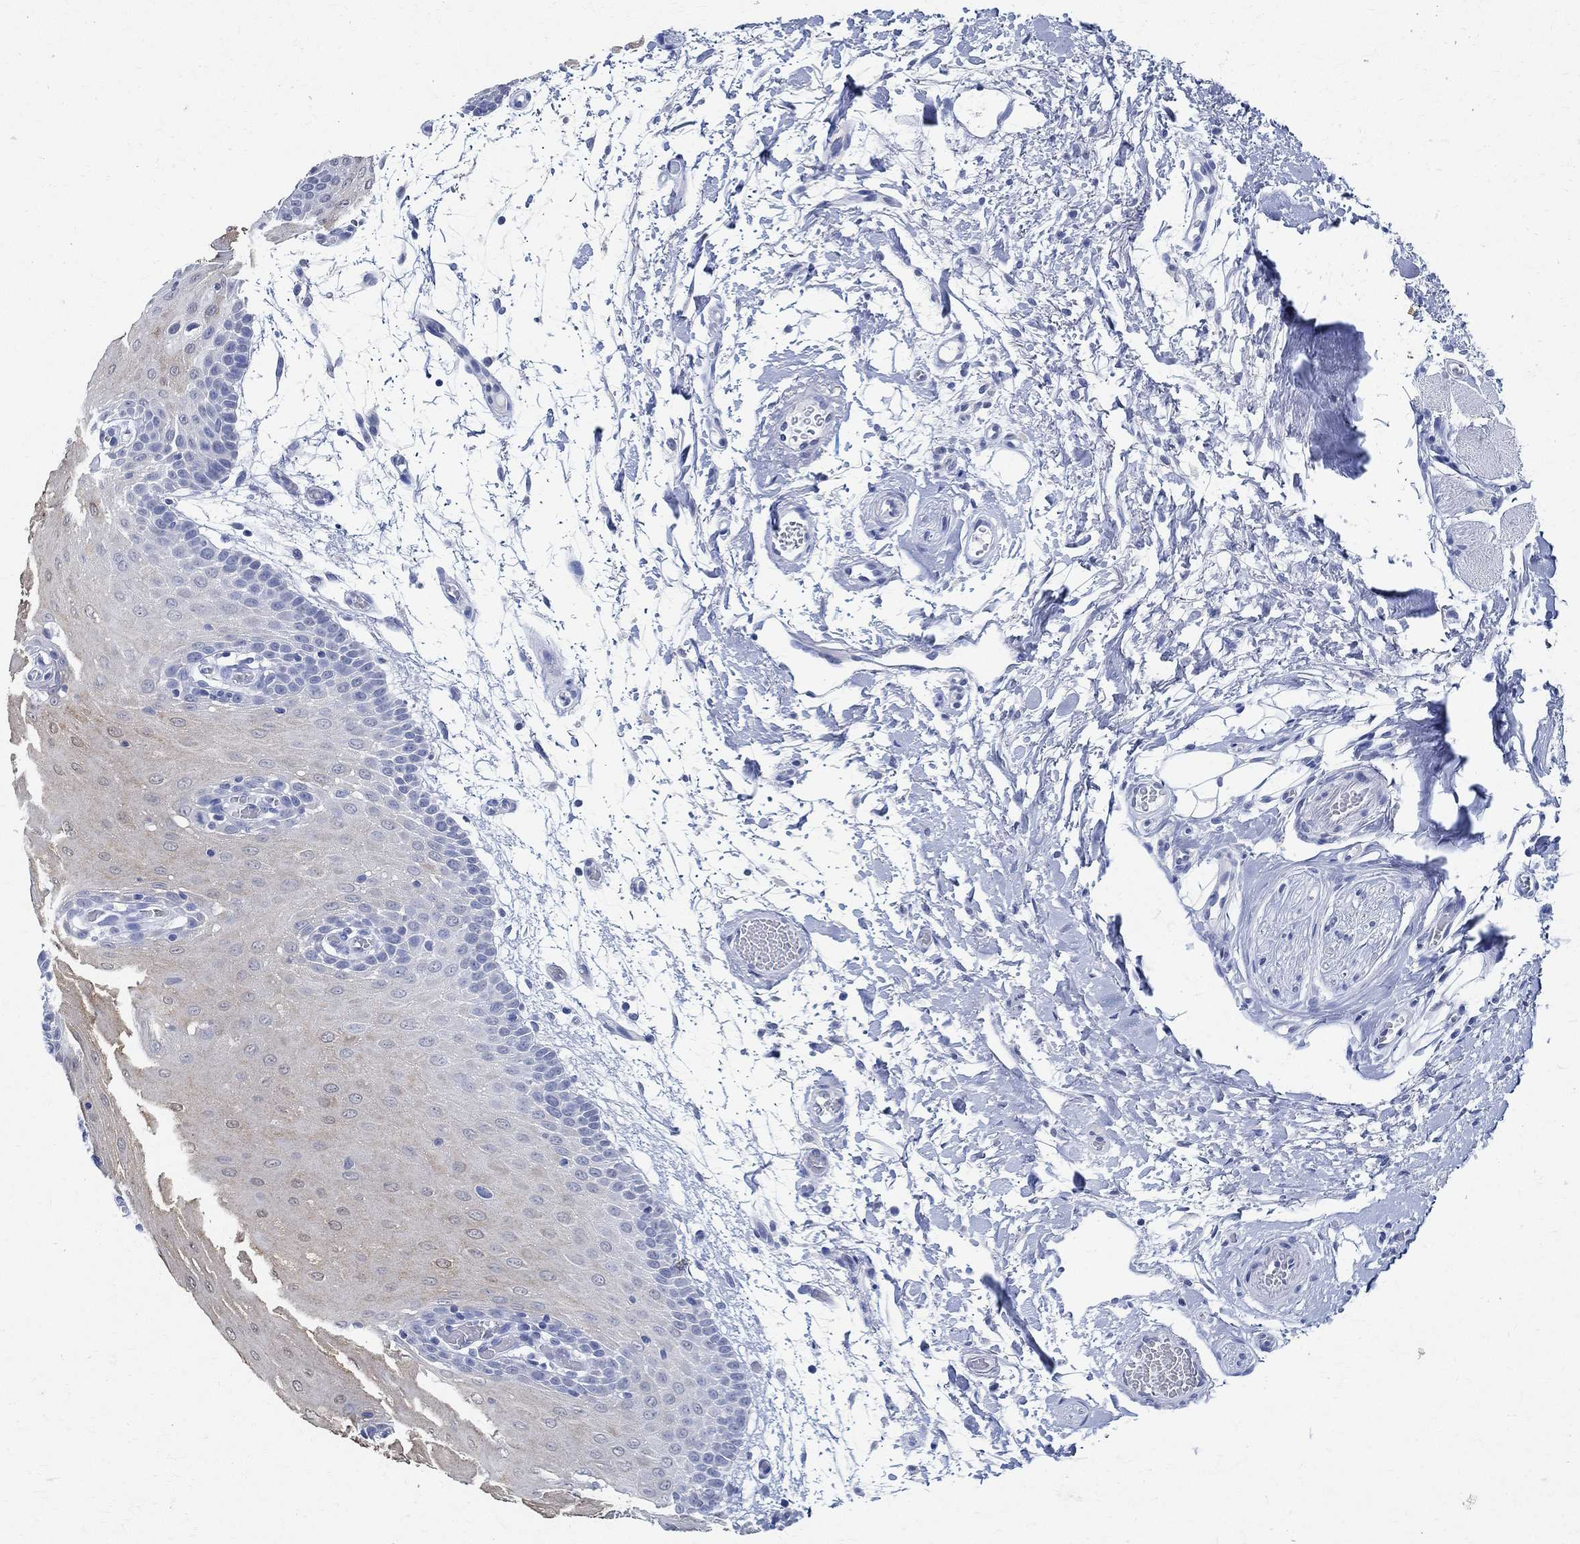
{"staining": {"intensity": "negative", "quantity": "none", "location": "none"}, "tissue": "oral mucosa", "cell_type": "Squamous epithelial cells", "image_type": "normal", "snomed": [{"axis": "morphology", "description": "Normal tissue, NOS"}, {"axis": "morphology", "description": "Squamous cell carcinoma, NOS"}, {"axis": "topography", "description": "Oral tissue"}, {"axis": "topography", "description": "Head-Neck"}], "caption": "Image shows no protein positivity in squamous epithelial cells of normal oral mucosa.", "gene": "TMEM221", "patient": {"sex": "female", "age": 75}}